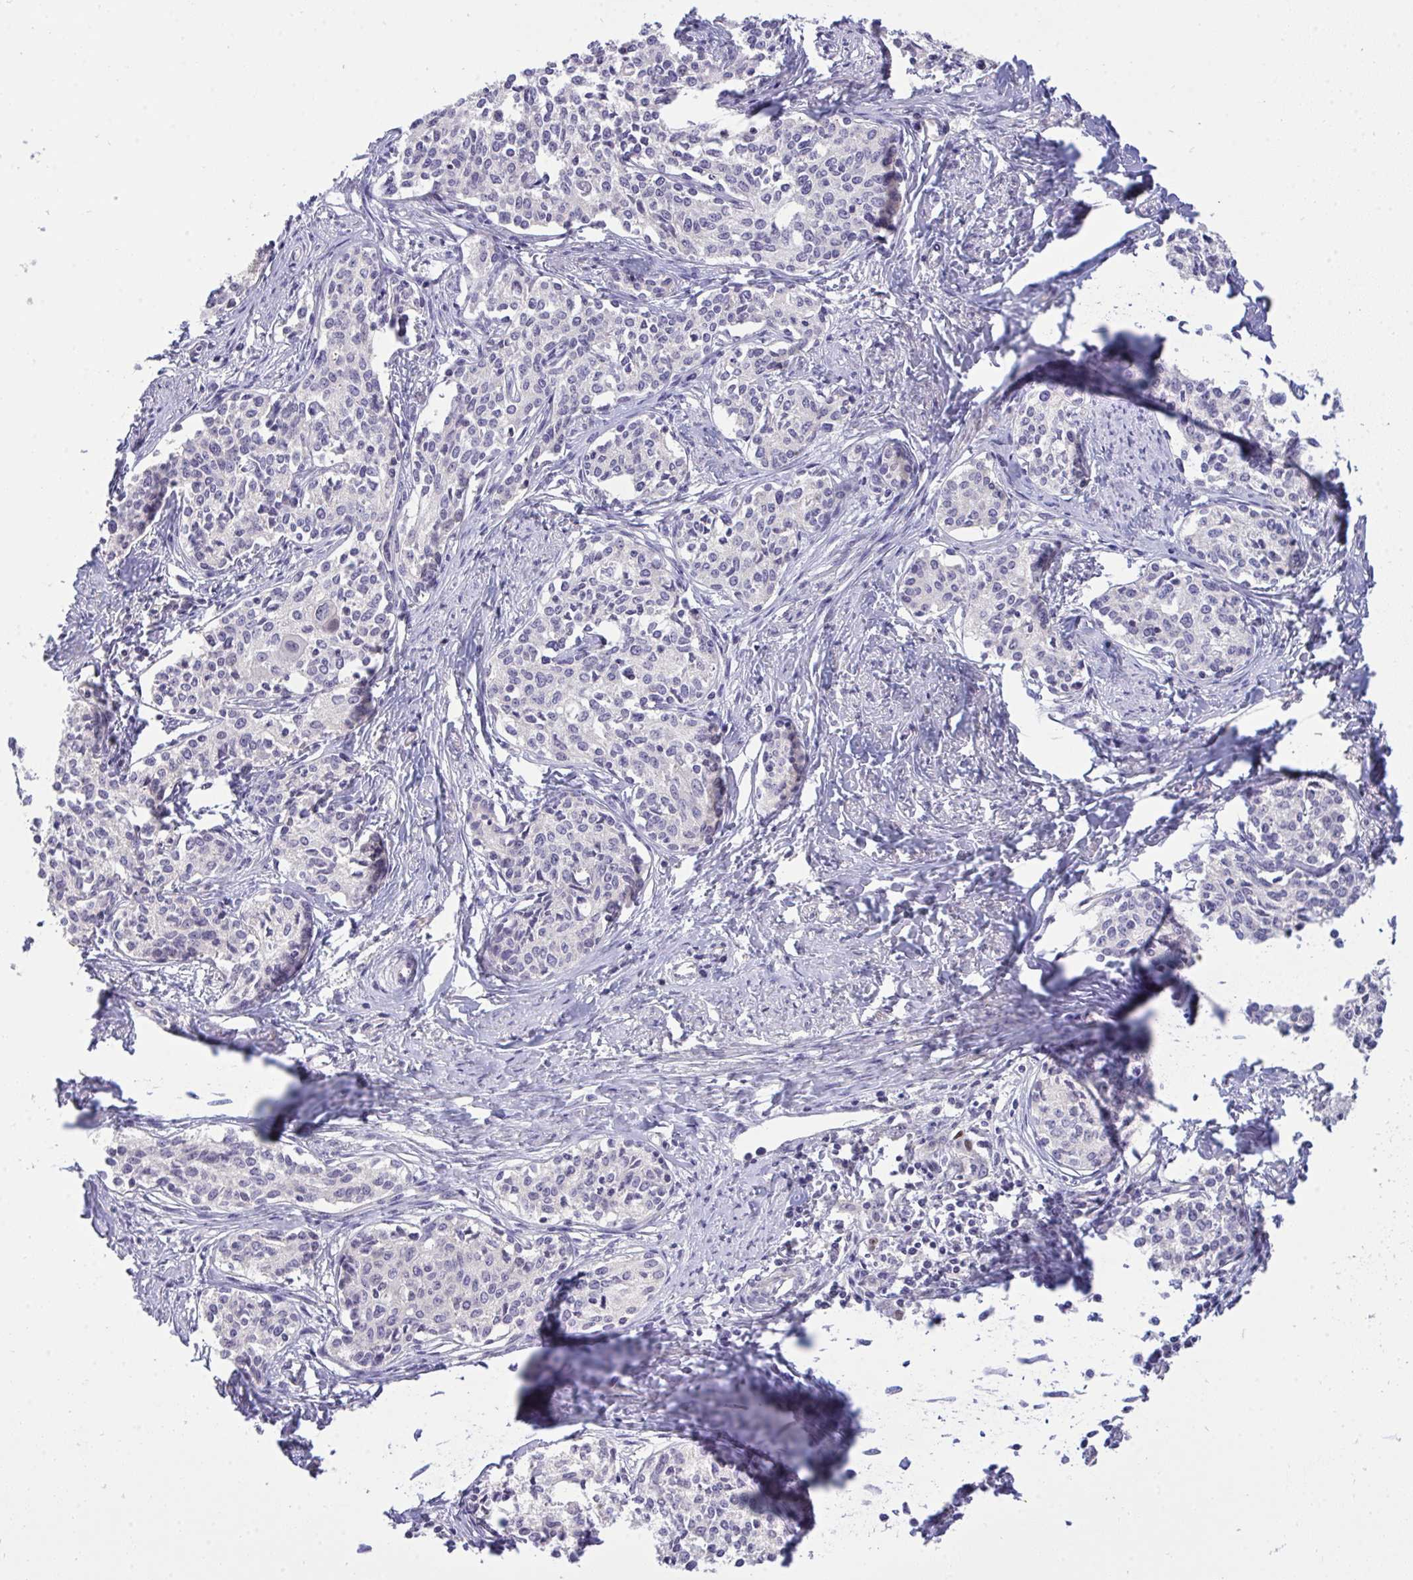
{"staining": {"intensity": "negative", "quantity": "none", "location": "none"}, "tissue": "cervical cancer", "cell_type": "Tumor cells", "image_type": "cancer", "snomed": [{"axis": "morphology", "description": "Squamous cell carcinoma, NOS"}, {"axis": "morphology", "description": "Adenocarcinoma, NOS"}, {"axis": "topography", "description": "Cervix"}], "caption": "Immunohistochemistry (IHC) photomicrograph of human cervical cancer stained for a protein (brown), which demonstrates no staining in tumor cells.", "gene": "C19orf54", "patient": {"sex": "female", "age": 52}}